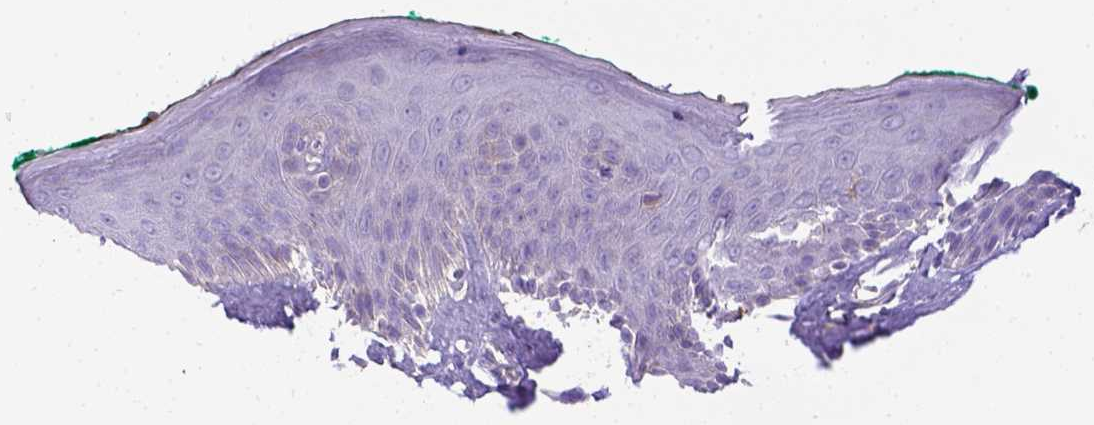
{"staining": {"intensity": "negative", "quantity": "none", "location": "none"}, "tissue": "skin", "cell_type": "Epidermal cells", "image_type": "normal", "snomed": [{"axis": "morphology", "description": "Normal tissue, NOS"}, {"axis": "topography", "description": "Vulva"}, {"axis": "topography", "description": "Peripheral nerve tissue"}], "caption": "Immunohistochemistry (IHC) of benign skin shows no positivity in epidermal cells. (Immunohistochemistry (IHC), brightfield microscopy, high magnification).", "gene": "CD40", "patient": {"sex": "female", "age": 66}}